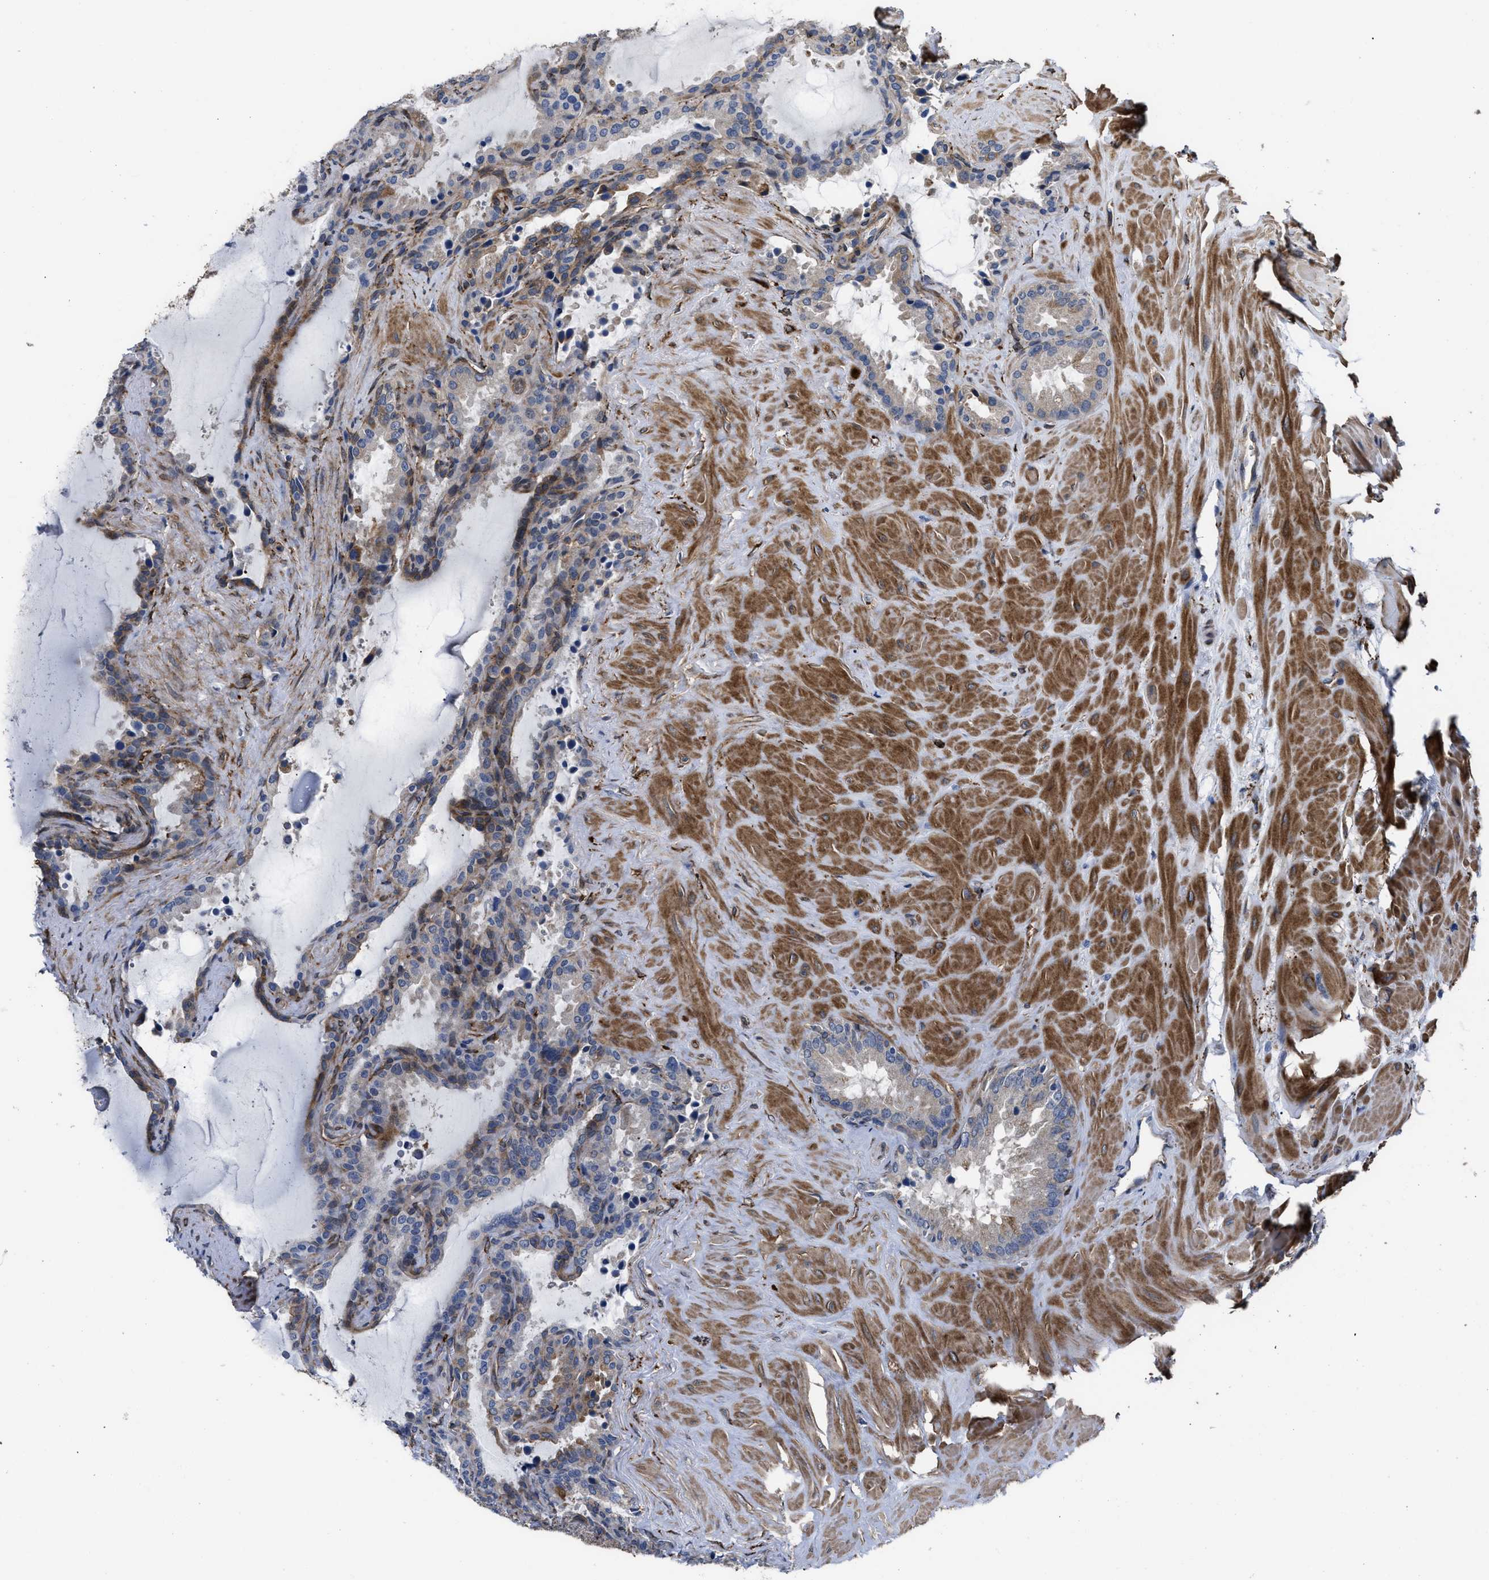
{"staining": {"intensity": "negative", "quantity": "none", "location": "none"}, "tissue": "seminal vesicle", "cell_type": "Glandular cells", "image_type": "normal", "snomed": [{"axis": "morphology", "description": "Normal tissue, NOS"}, {"axis": "topography", "description": "Seminal veicle"}], "caption": "Unremarkable seminal vesicle was stained to show a protein in brown. There is no significant positivity in glandular cells.", "gene": "SQLE", "patient": {"sex": "male", "age": 46}}